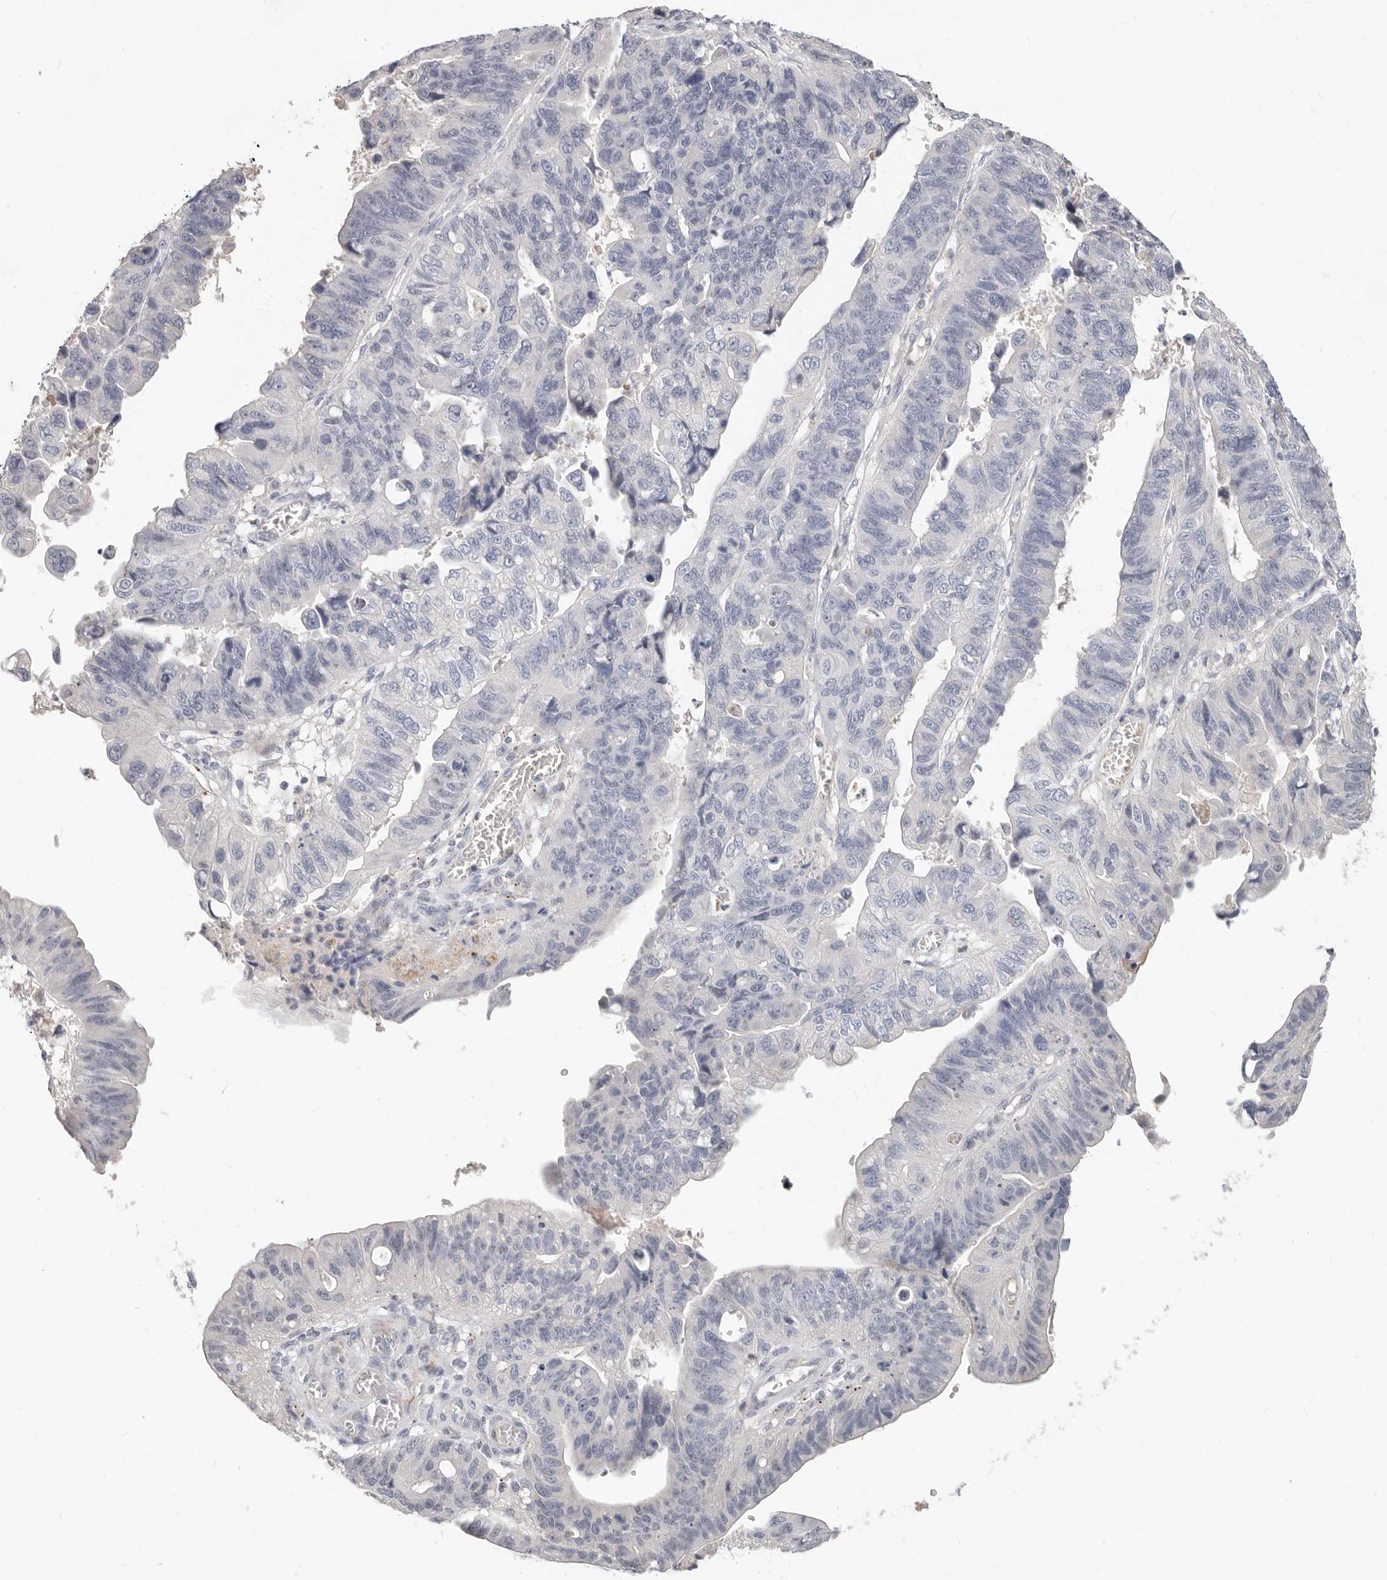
{"staining": {"intensity": "negative", "quantity": "none", "location": "none"}, "tissue": "stomach cancer", "cell_type": "Tumor cells", "image_type": "cancer", "snomed": [{"axis": "morphology", "description": "Adenocarcinoma, NOS"}, {"axis": "topography", "description": "Stomach"}], "caption": "An IHC micrograph of stomach adenocarcinoma is shown. There is no staining in tumor cells of stomach adenocarcinoma. (DAB IHC with hematoxylin counter stain).", "gene": "ZRANB1", "patient": {"sex": "male", "age": 59}}